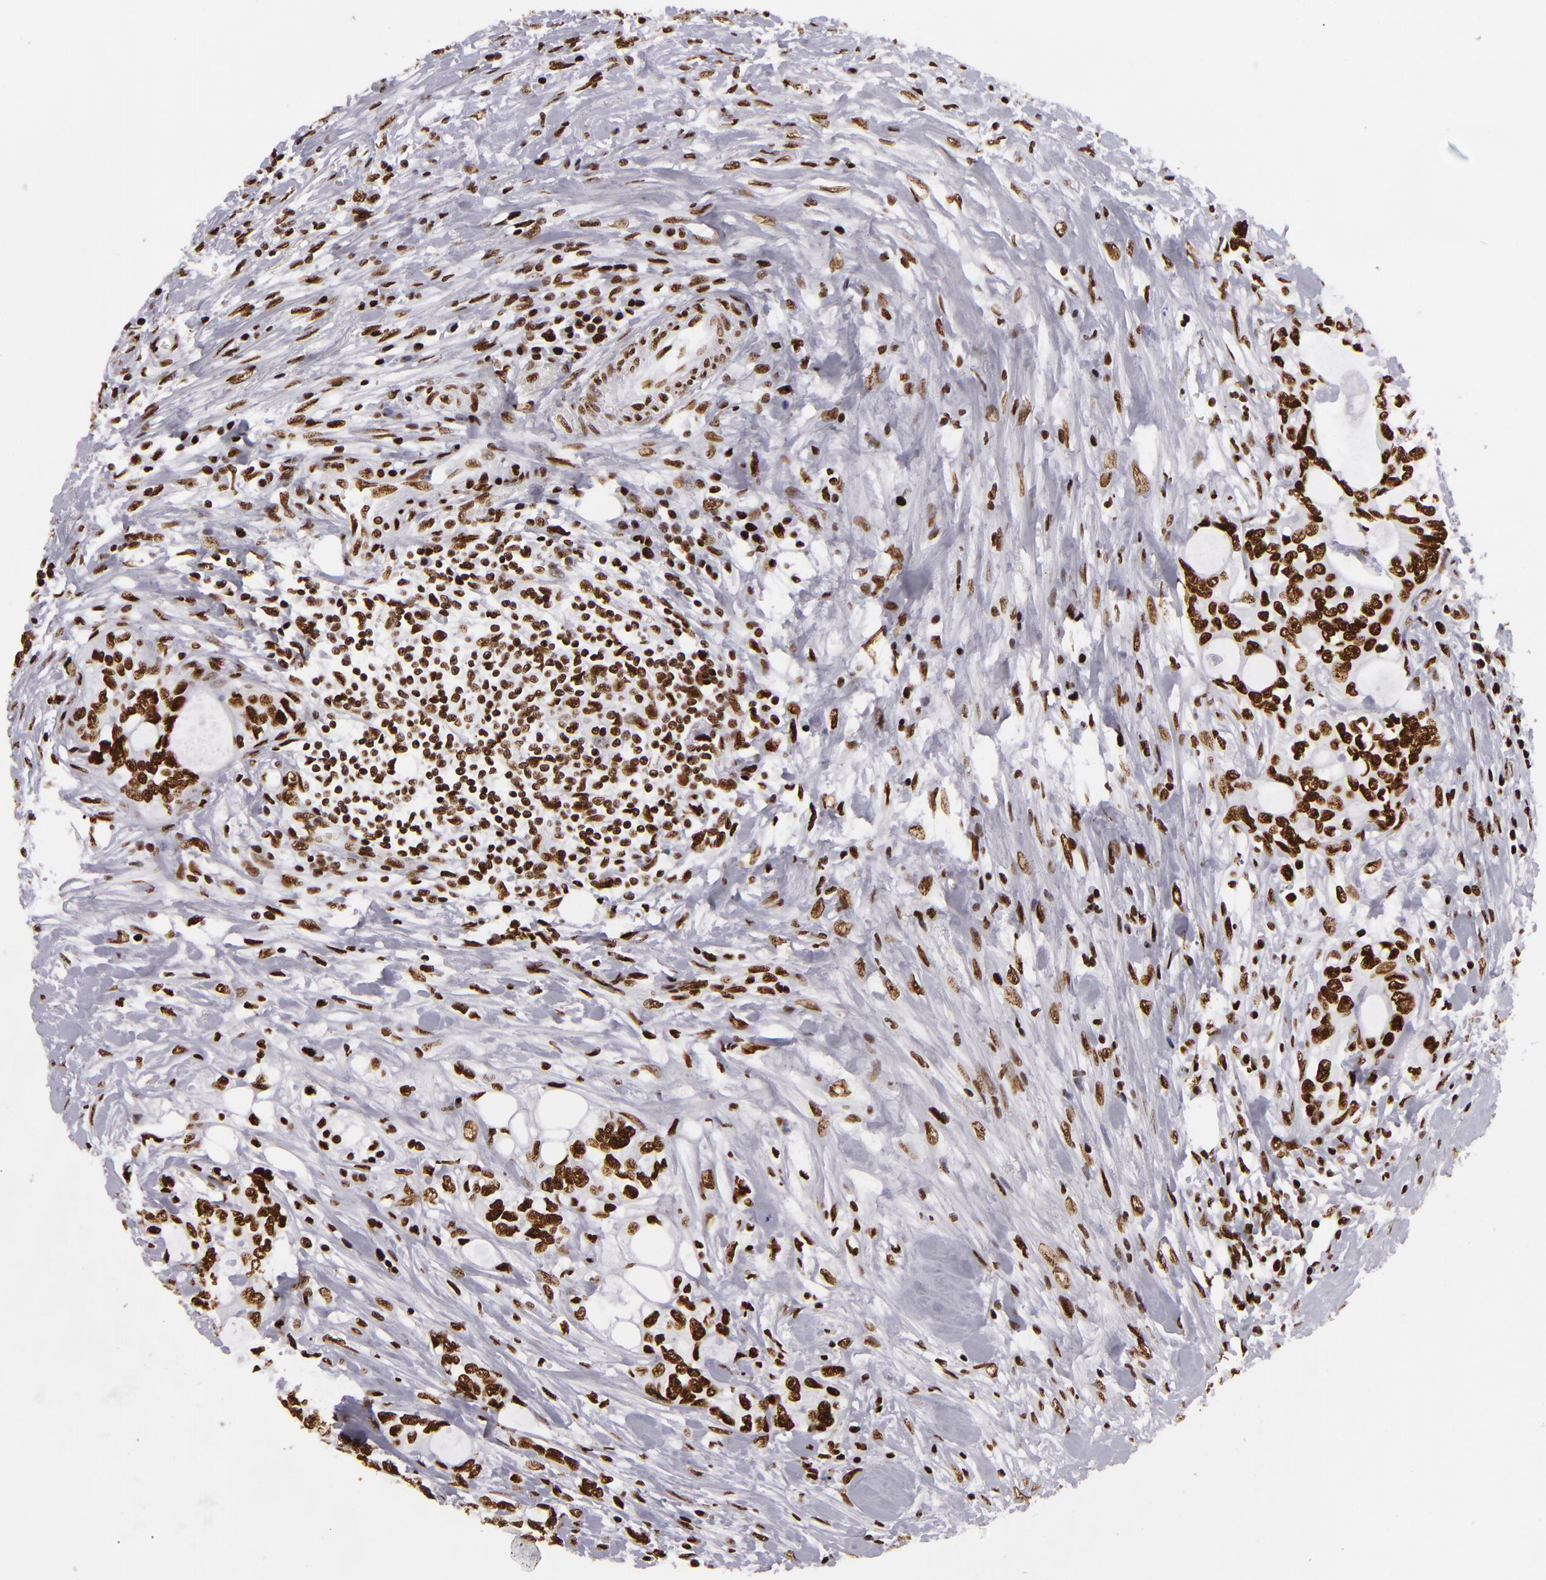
{"staining": {"intensity": "strong", "quantity": ">75%", "location": "nuclear"}, "tissue": "colorectal cancer", "cell_type": "Tumor cells", "image_type": "cancer", "snomed": [{"axis": "morphology", "description": "Adenocarcinoma, NOS"}, {"axis": "topography", "description": "Rectum"}], "caption": "A high amount of strong nuclear positivity is appreciated in about >75% of tumor cells in adenocarcinoma (colorectal) tissue.", "gene": "SAFB", "patient": {"sex": "female", "age": 57}}